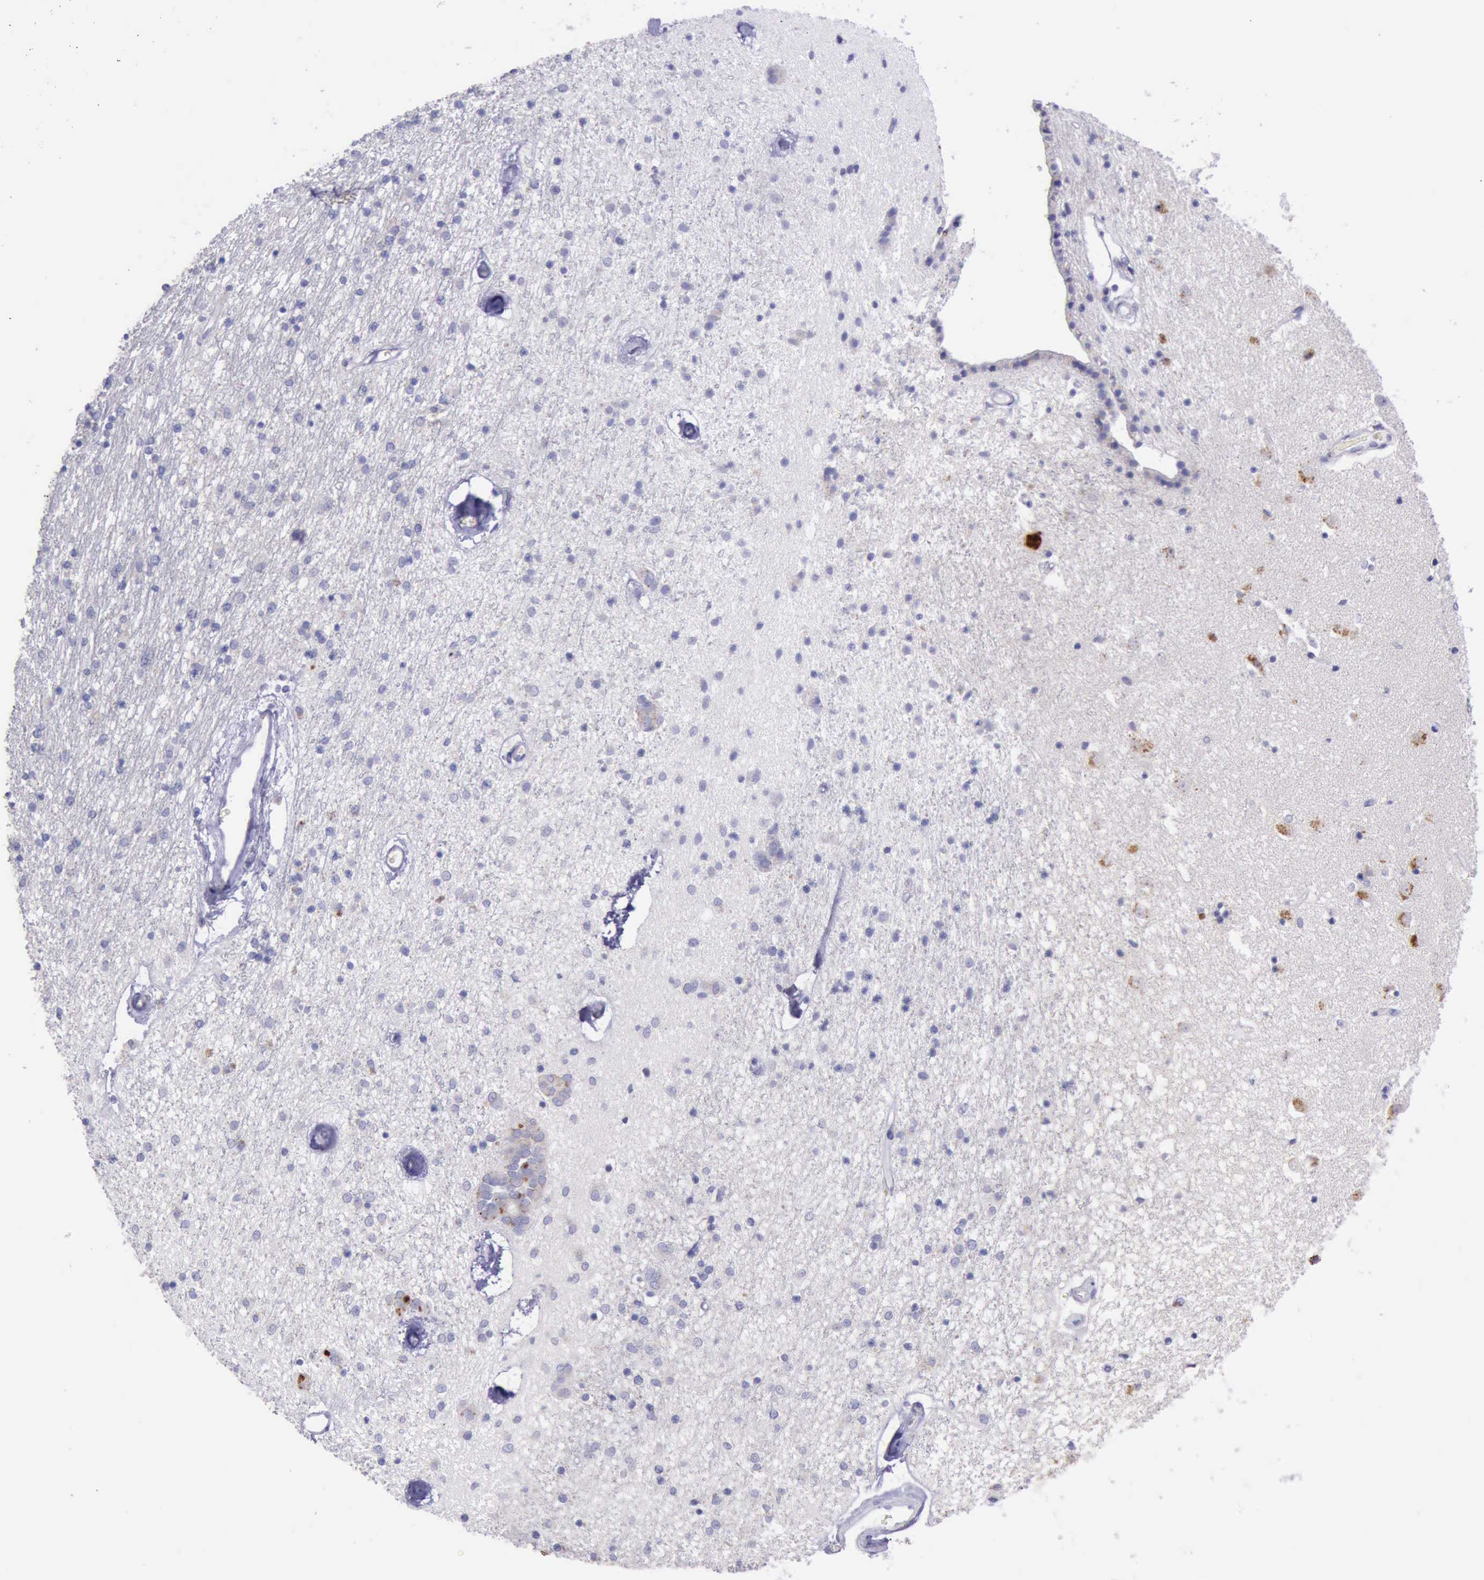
{"staining": {"intensity": "negative", "quantity": "none", "location": "none"}, "tissue": "caudate", "cell_type": "Glial cells", "image_type": "normal", "snomed": [{"axis": "morphology", "description": "Normal tissue, NOS"}, {"axis": "topography", "description": "Lateral ventricle wall"}], "caption": "A high-resolution histopathology image shows immunohistochemistry staining of benign caudate, which shows no significant staining in glial cells.", "gene": "GLA", "patient": {"sex": "female", "age": 54}}